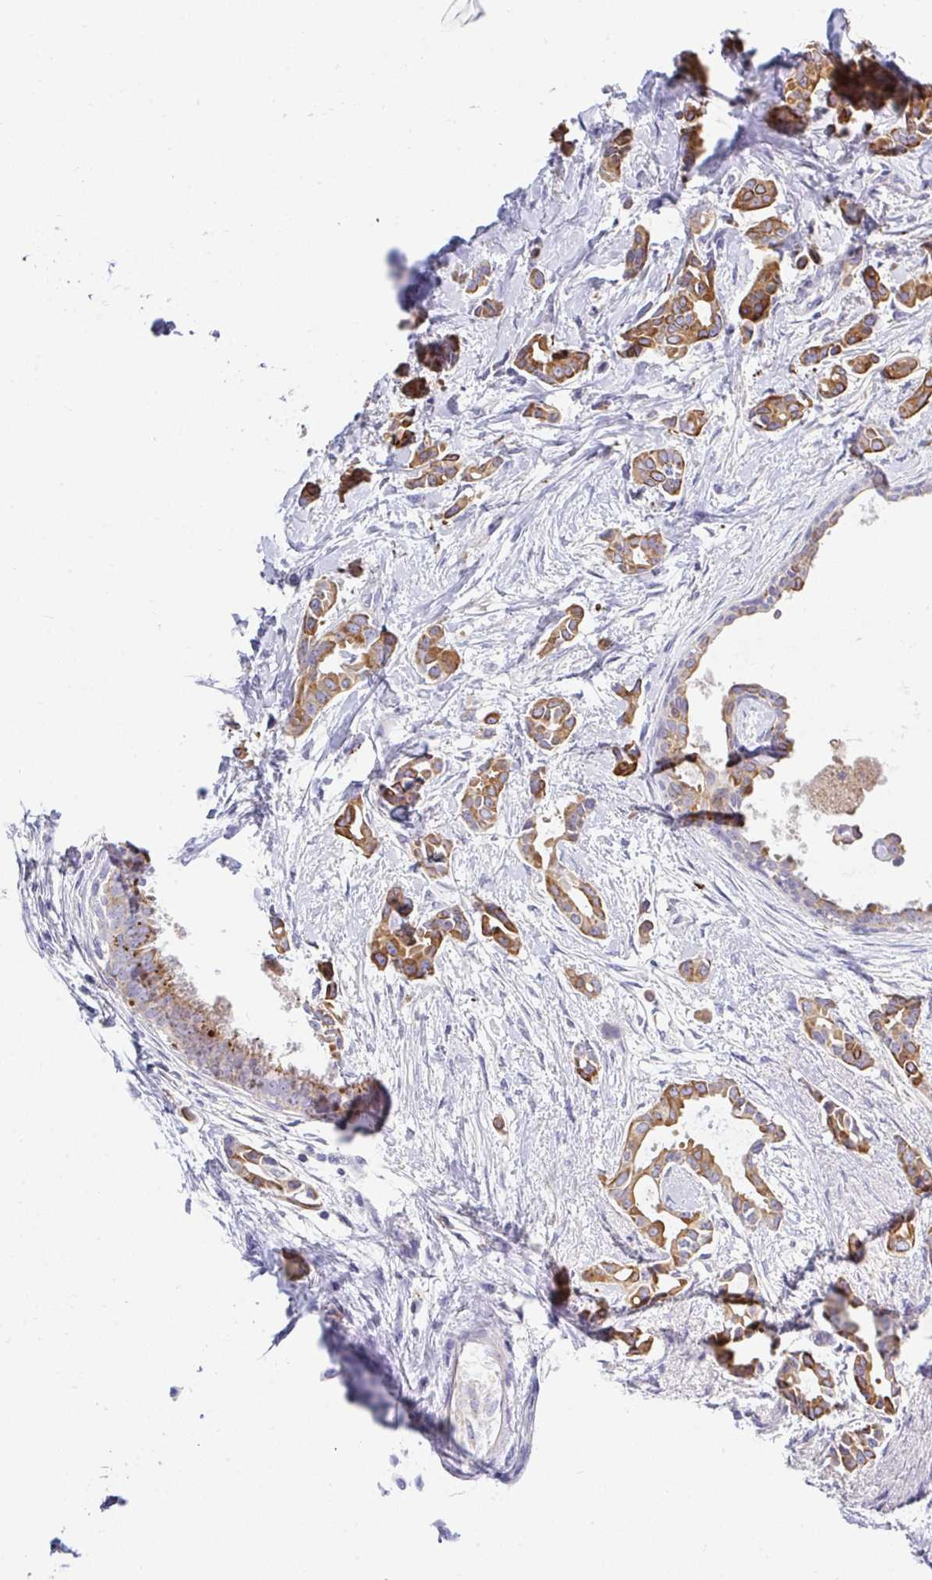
{"staining": {"intensity": "moderate", "quantity": ">75%", "location": "cytoplasmic/membranous"}, "tissue": "breast cancer", "cell_type": "Tumor cells", "image_type": "cancer", "snomed": [{"axis": "morphology", "description": "Duct carcinoma"}, {"axis": "topography", "description": "Breast"}], "caption": "Approximately >75% of tumor cells in breast cancer reveal moderate cytoplasmic/membranous protein expression as visualized by brown immunohistochemical staining.", "gene": "ZNF33A", "patient": {"sex": "female", "age": 64}}